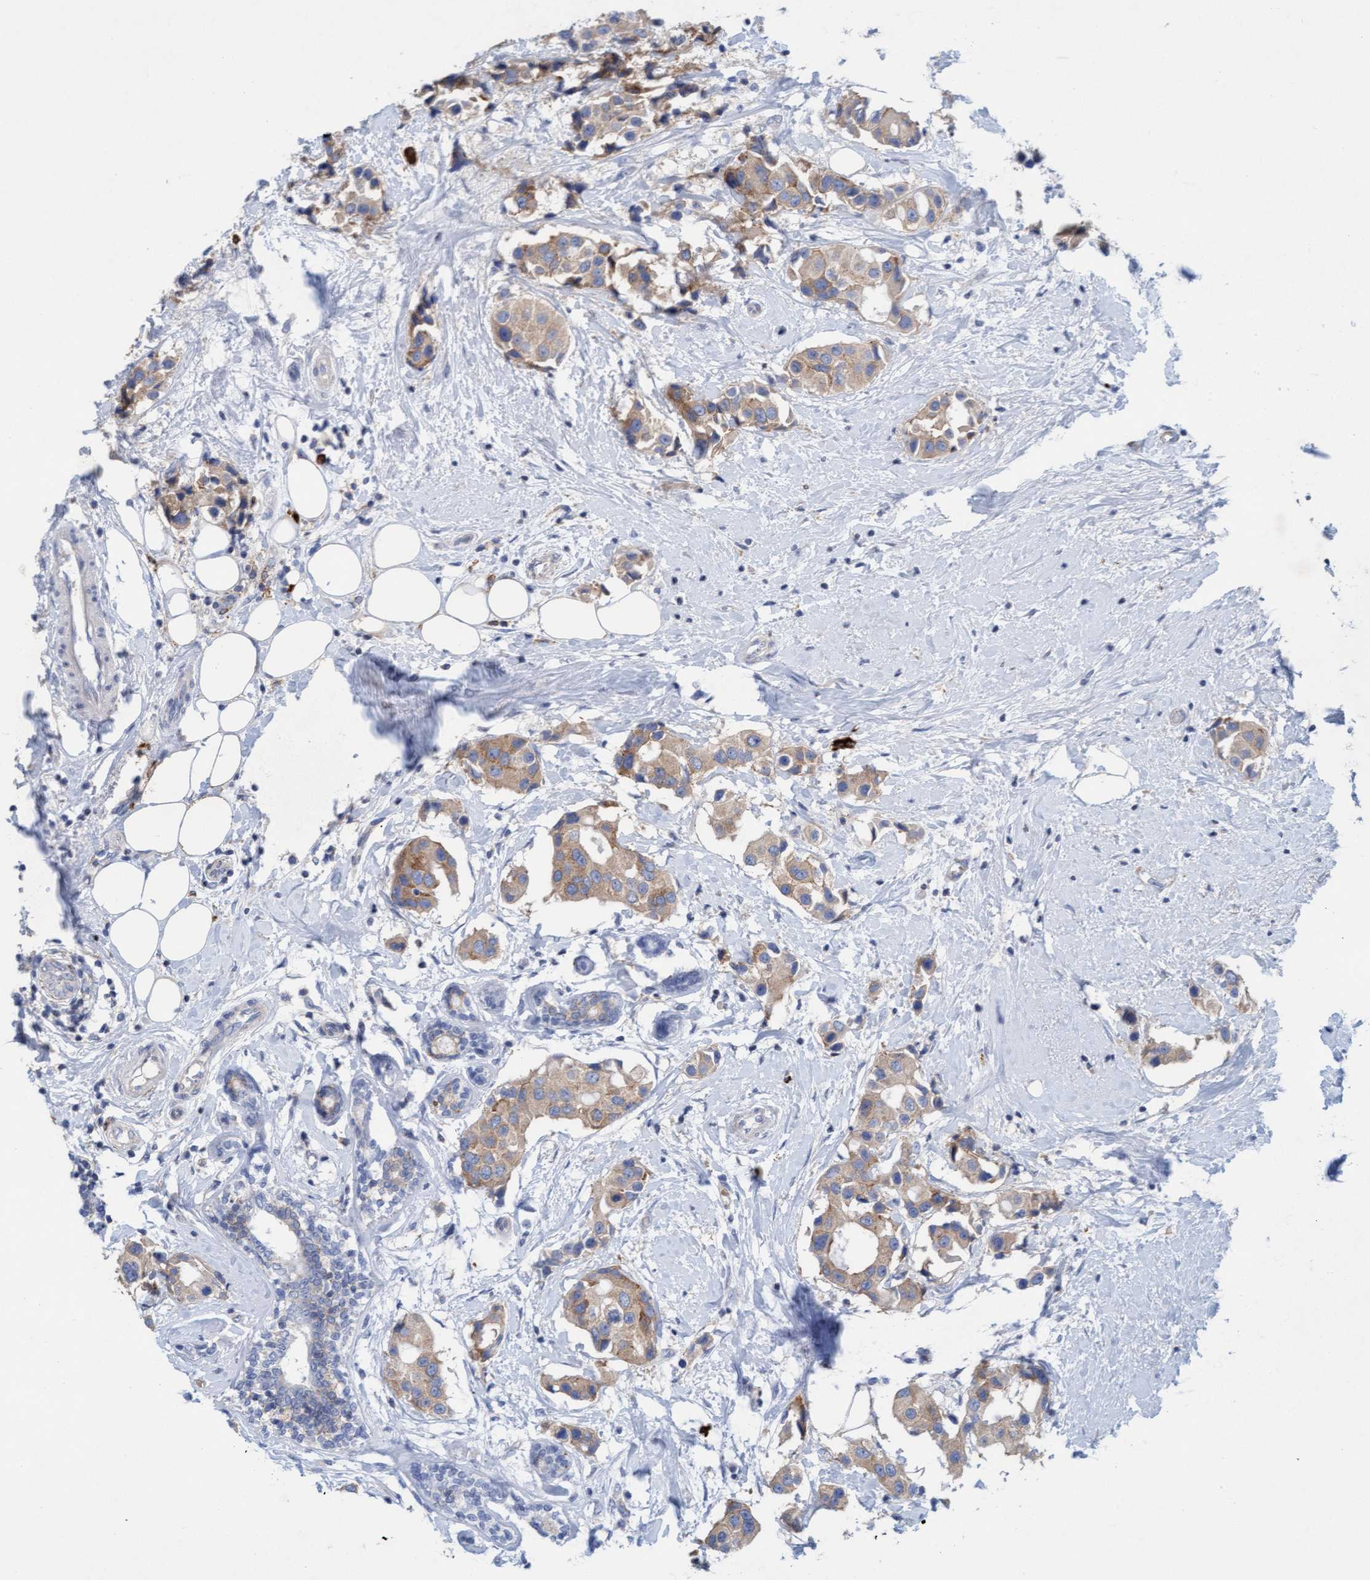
{"staining": {"intensity": "weak", "quantity": ">75%", "location": "cytoplasmic/membranous"}, "tissue": "breast cancer", "cell_type": "Tumor cells", "image_type": "cancer", "snomed": [{"axis": "morphology", "description": "Normal tissue, NOS"}, {"axis": "morphology", "description": "Duct carcinoma"}, {"axis": "topography", "description": "Breast"}], "caption": "Immunohistochemistry (IHC) staining of breast intraductal carcinoma, which reveals low levels of weak cytoplasmic/membranous staining in approximately >75% of tumor cells indicating weak cytoplasmic/membranous protein expression. The staining was performed using DAB (brown) for protein detection and nuclei were counterstained in hematoxylin (blue).", "gene": "SIGIRR", "patient": {"sex": "female", "age": 39}}